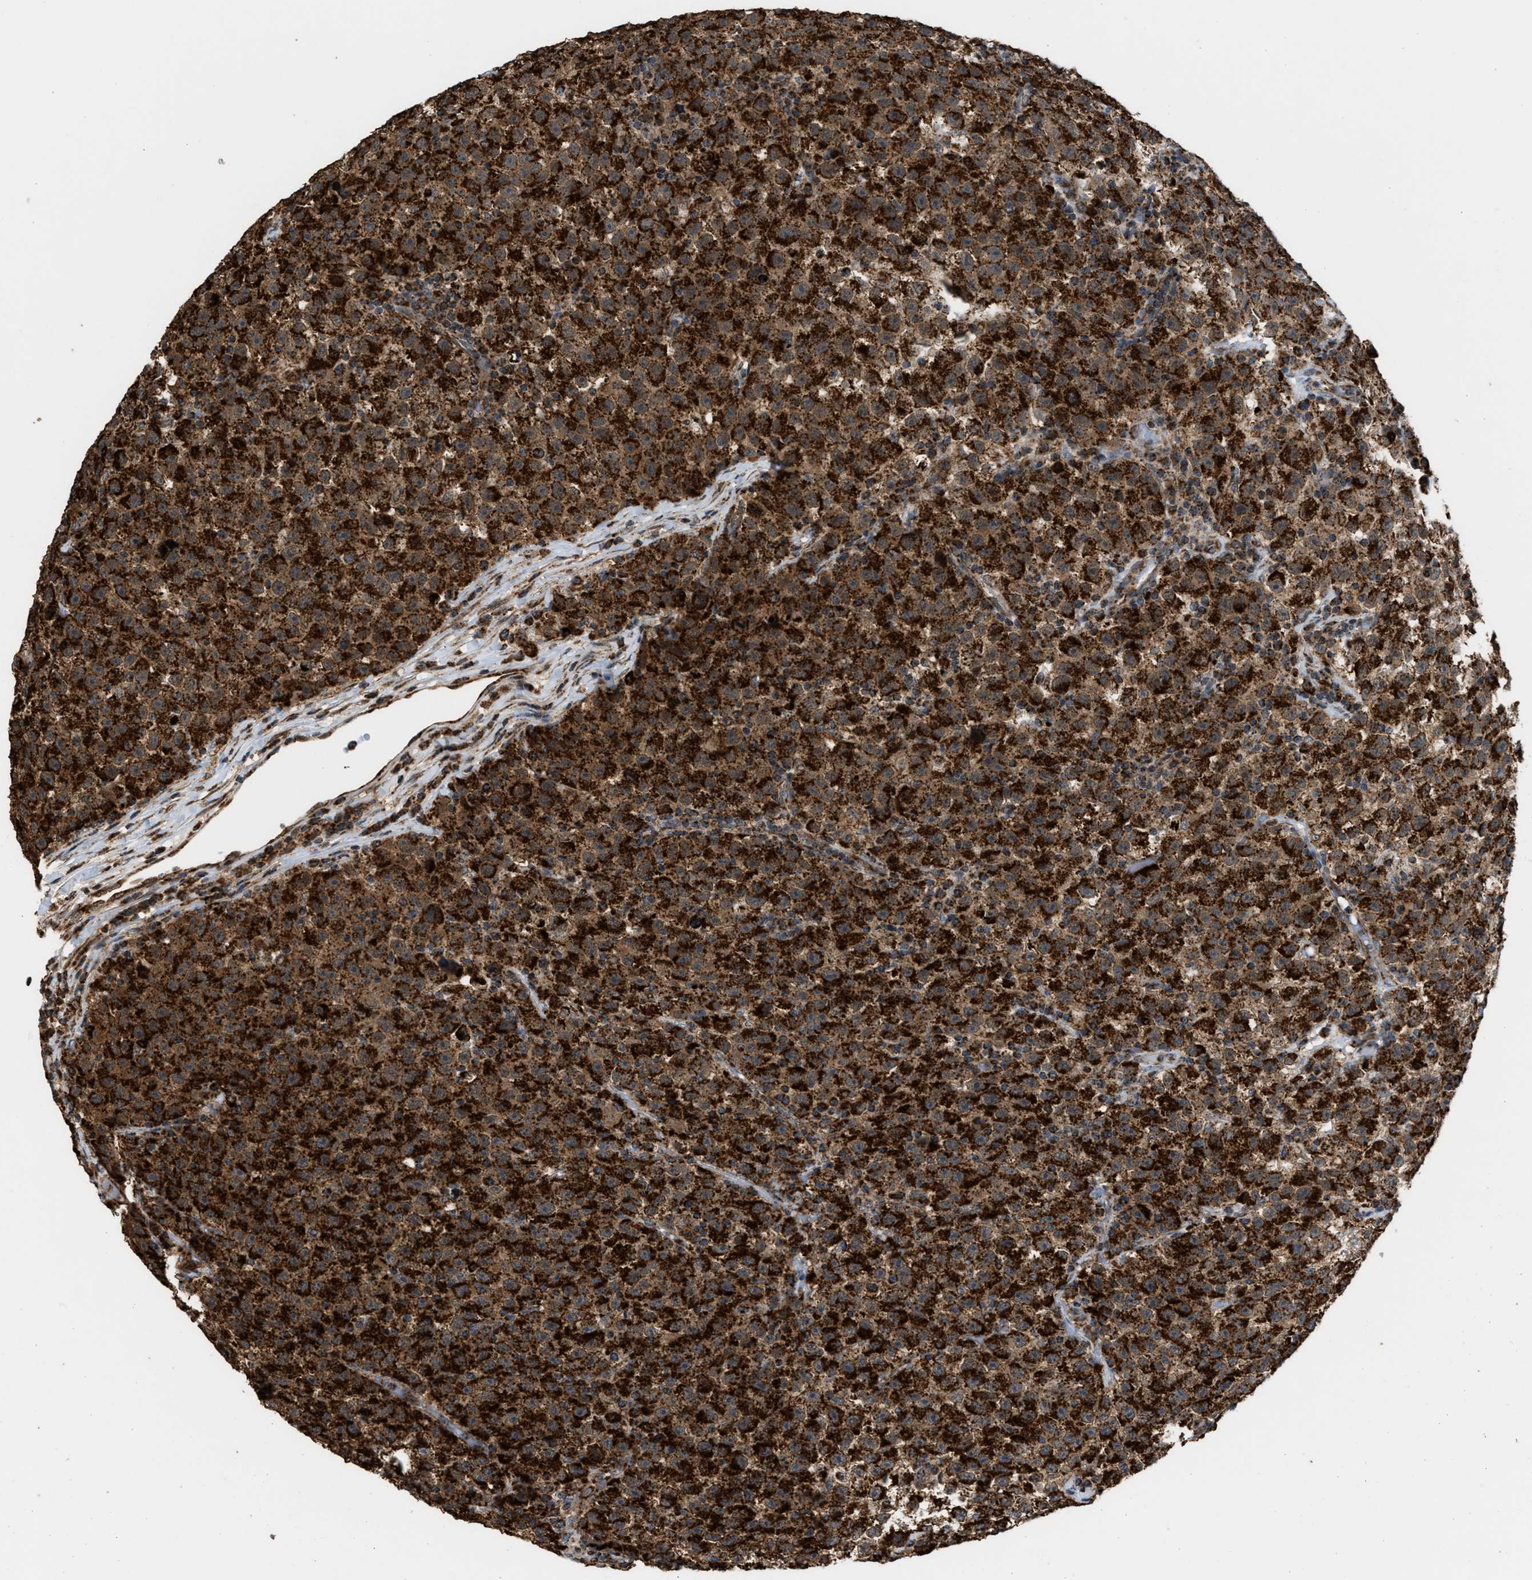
{"staining": {"intensity": "strong", "quantity": ">75%", "location": "cytoplasmic/membranous"}, "tissue": "testis cancer", "cell_type": "Tumor cells", "image_type": "cancer", "snomed": [{"axis": "morphology", "description": "Seminoma, NOS"}, {"axis": "topography", "description": "Testis"}], "caption": "Immunohistochemistry (IHC) of seminoma (testis) shows high levels of strong cytoplasmic/membranous positivity in approximately >75% of tumor cells.", "gene": "SGSM2", "patient": {"sex": "male", "age": 22}}